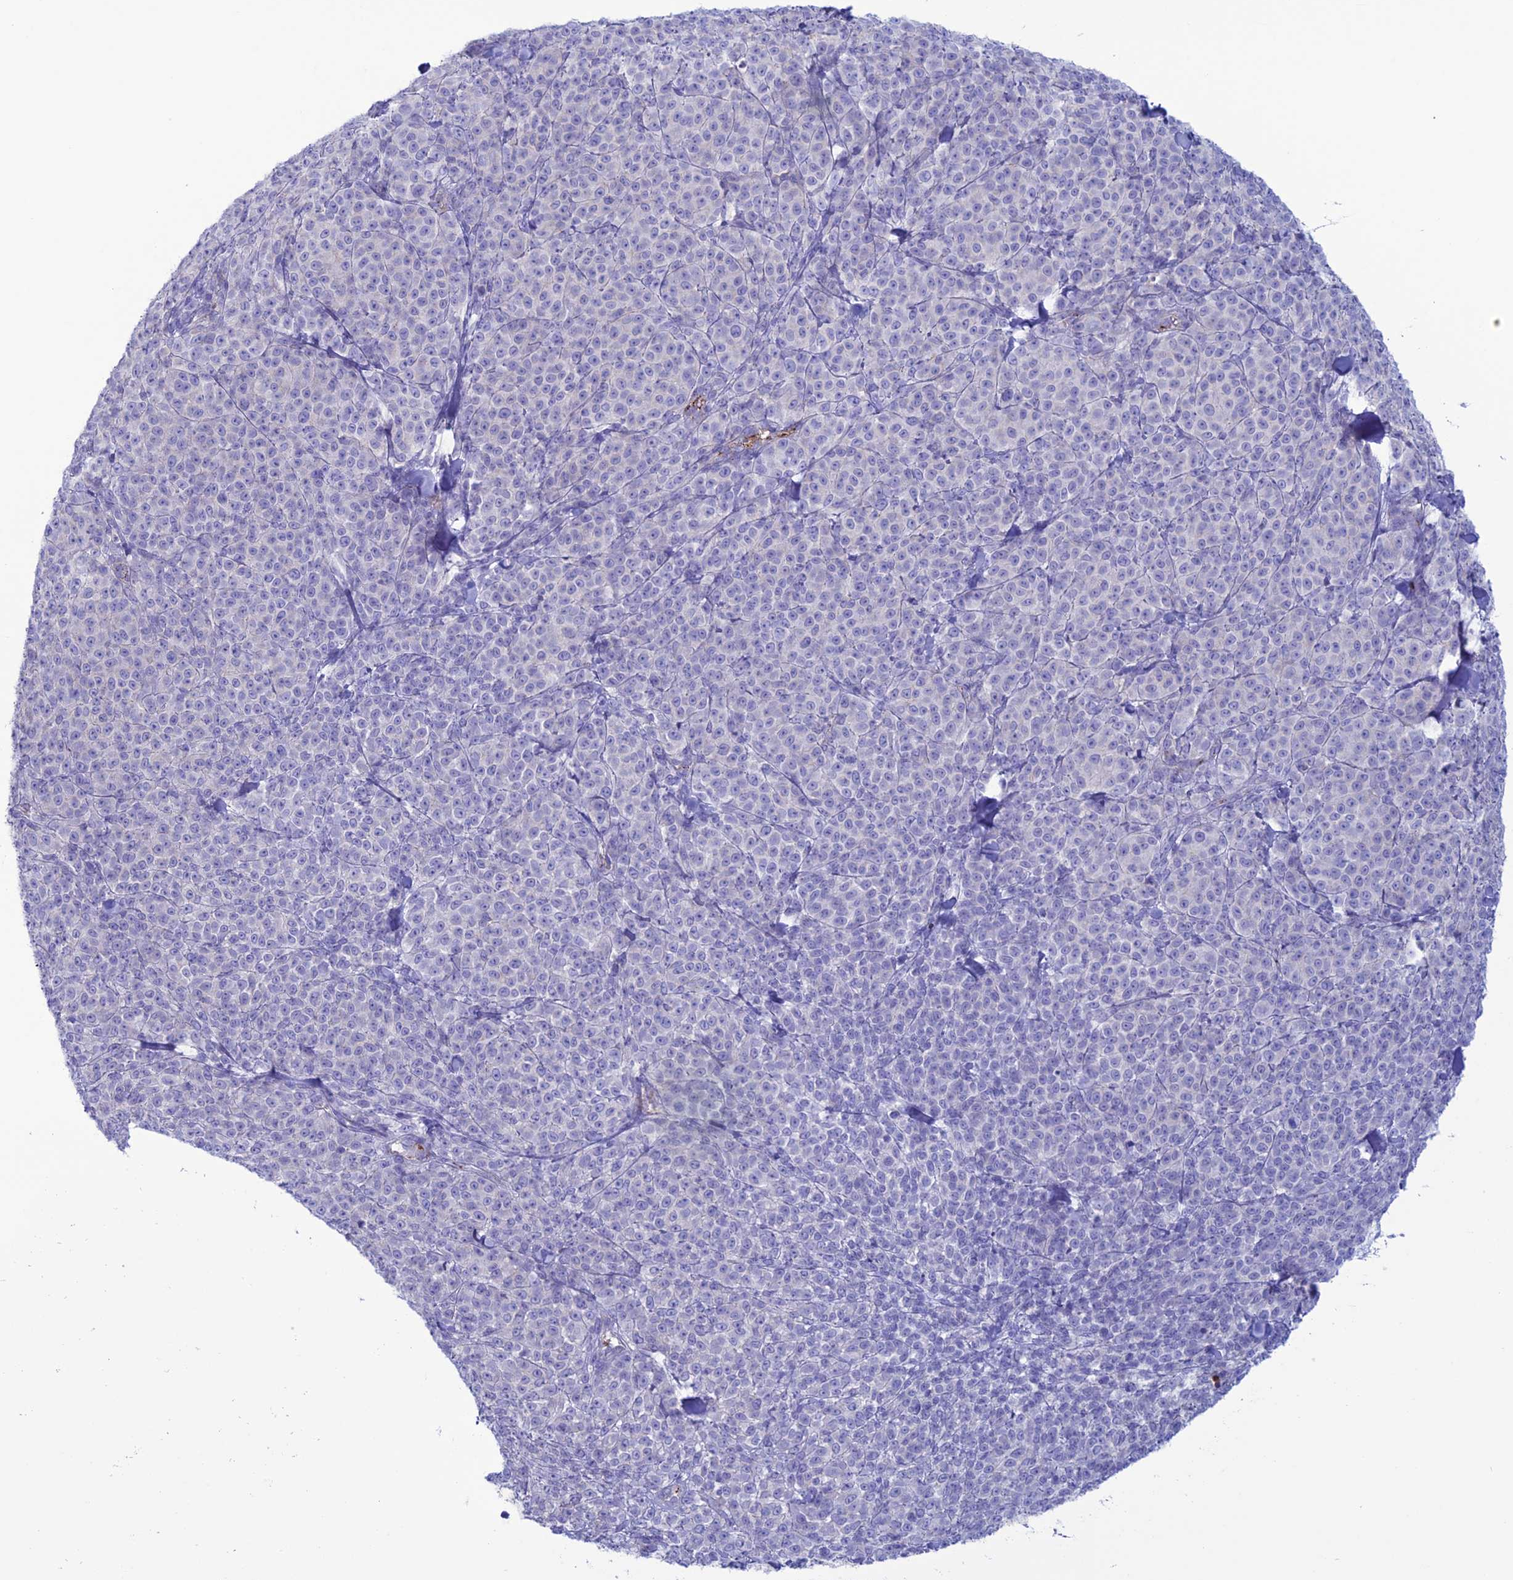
{"staining": {"intensity": "negative", "quantity": "none", "location": "none"}, "tissue": "melanoma", "cell_type": "Tumor cells", "image_type": "cancer", "snomed": [{"axis": "morphology", "description": "Normal tissue, NOS"}, {"axis": "morphology", "description": "Malignant melanoma, NOS"}, {"axis": "topography", "description": "Skin"}], "caption": "This is an immunohistochemistry histopathology image of melanoma. There is no staining in tumor cells.", "gene": "CDC42EP5", "patient": {"sex": "female", "age": 34}}